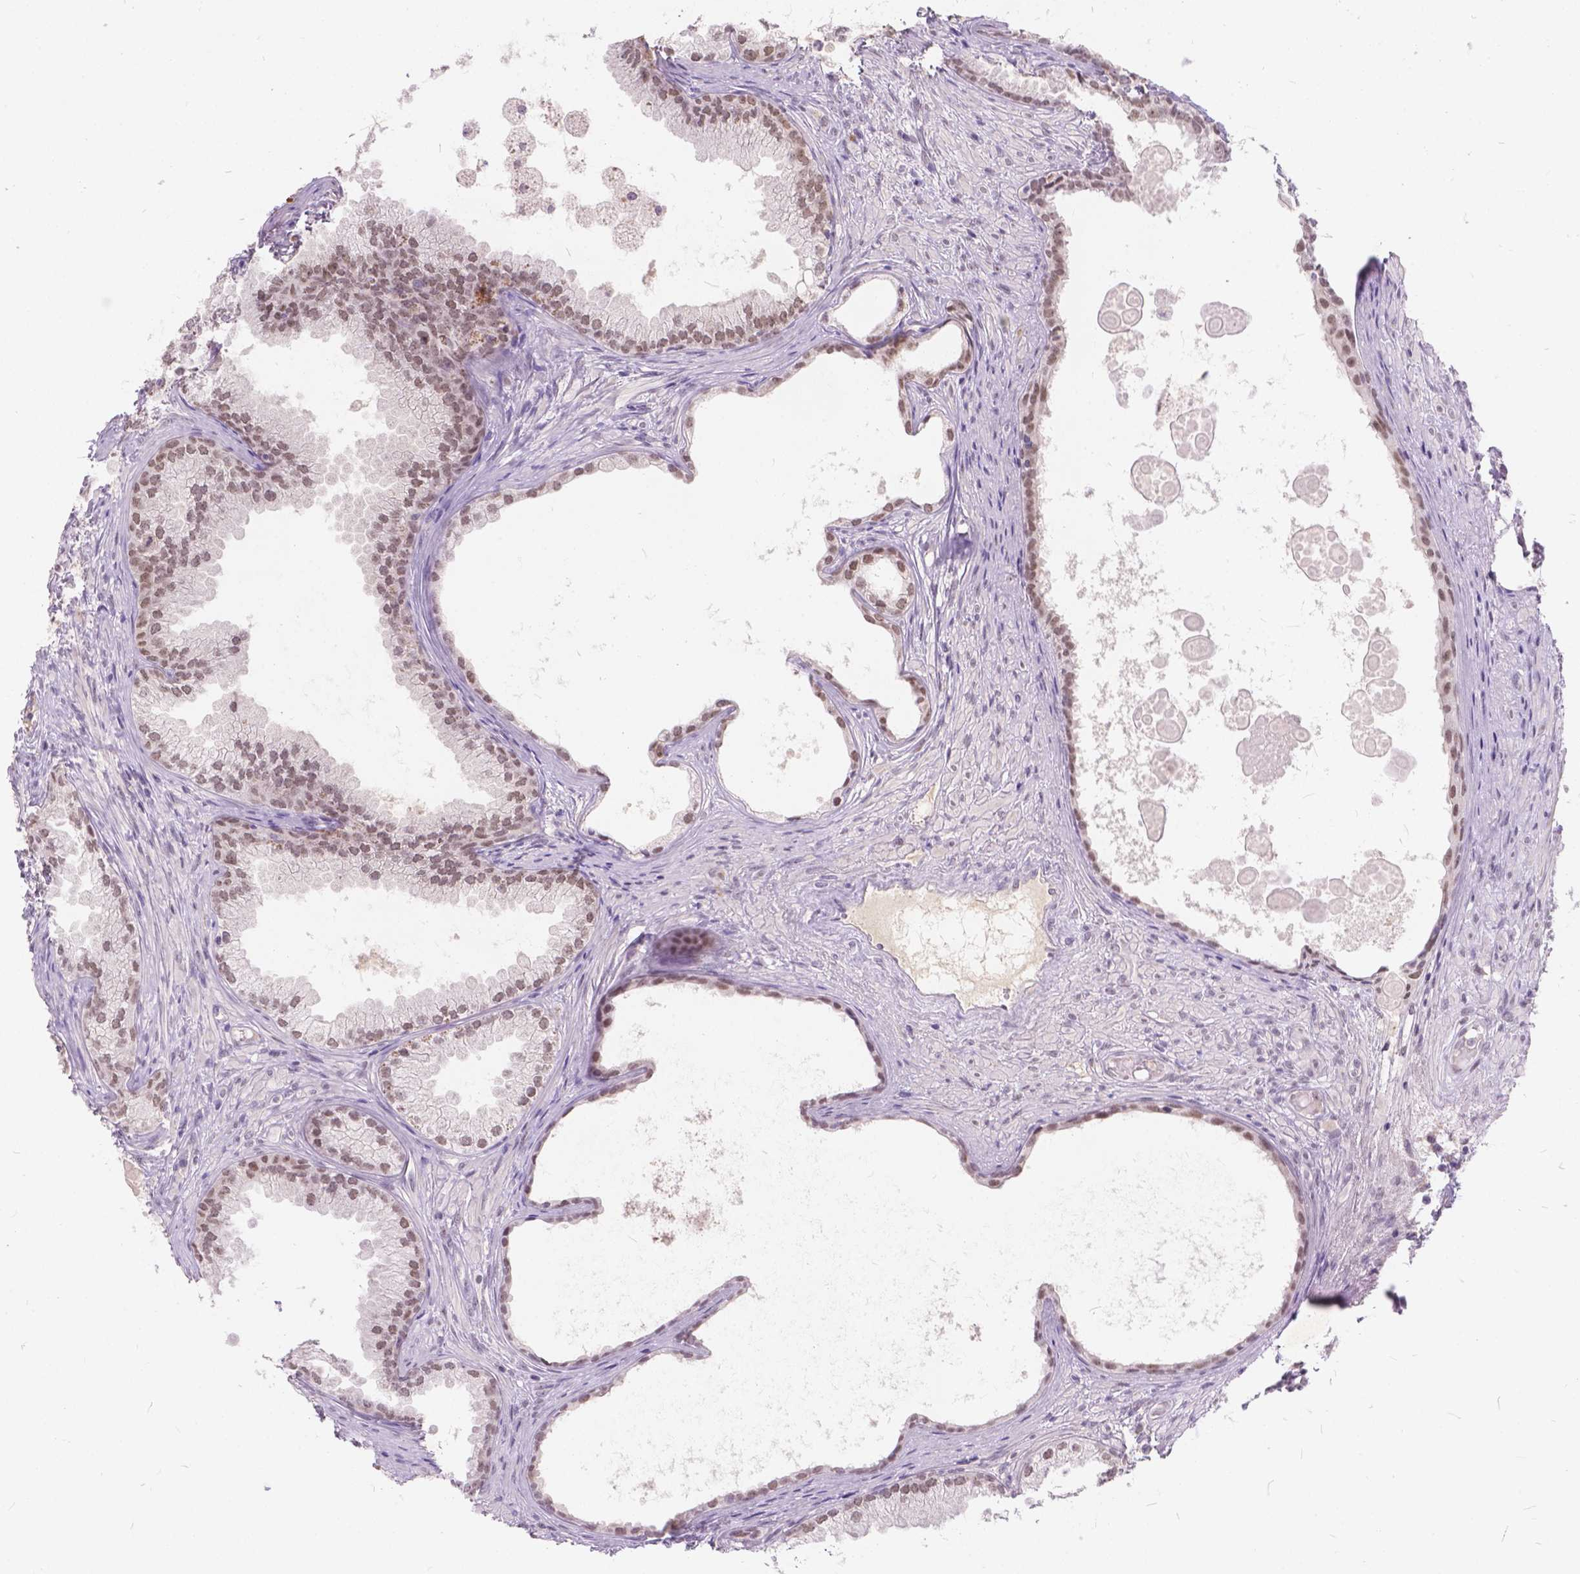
{"staining": {"intensity": "weak", "quantity": ">75%", "location": "nuclear"}, "tissue": "prostate cancer", "cell_type": "Tumor cells", "image_type": "cancer", "snomed": [{"axis": "morphology", "description": "Adenocarcinoma, High grade"}, {"axis": "topography", "description": "Prostate"}], "caption": "A low amount of weak nuclear staining is seen in about >75% of tumor cells in prostate cancer (adenocarcinoma (high-grade)) tissue. (DAB IHC, brown staining for protein, blue staining for nuclei).", "gene": "FAM53A", "patient": {"sex": "male", "age": 83}}